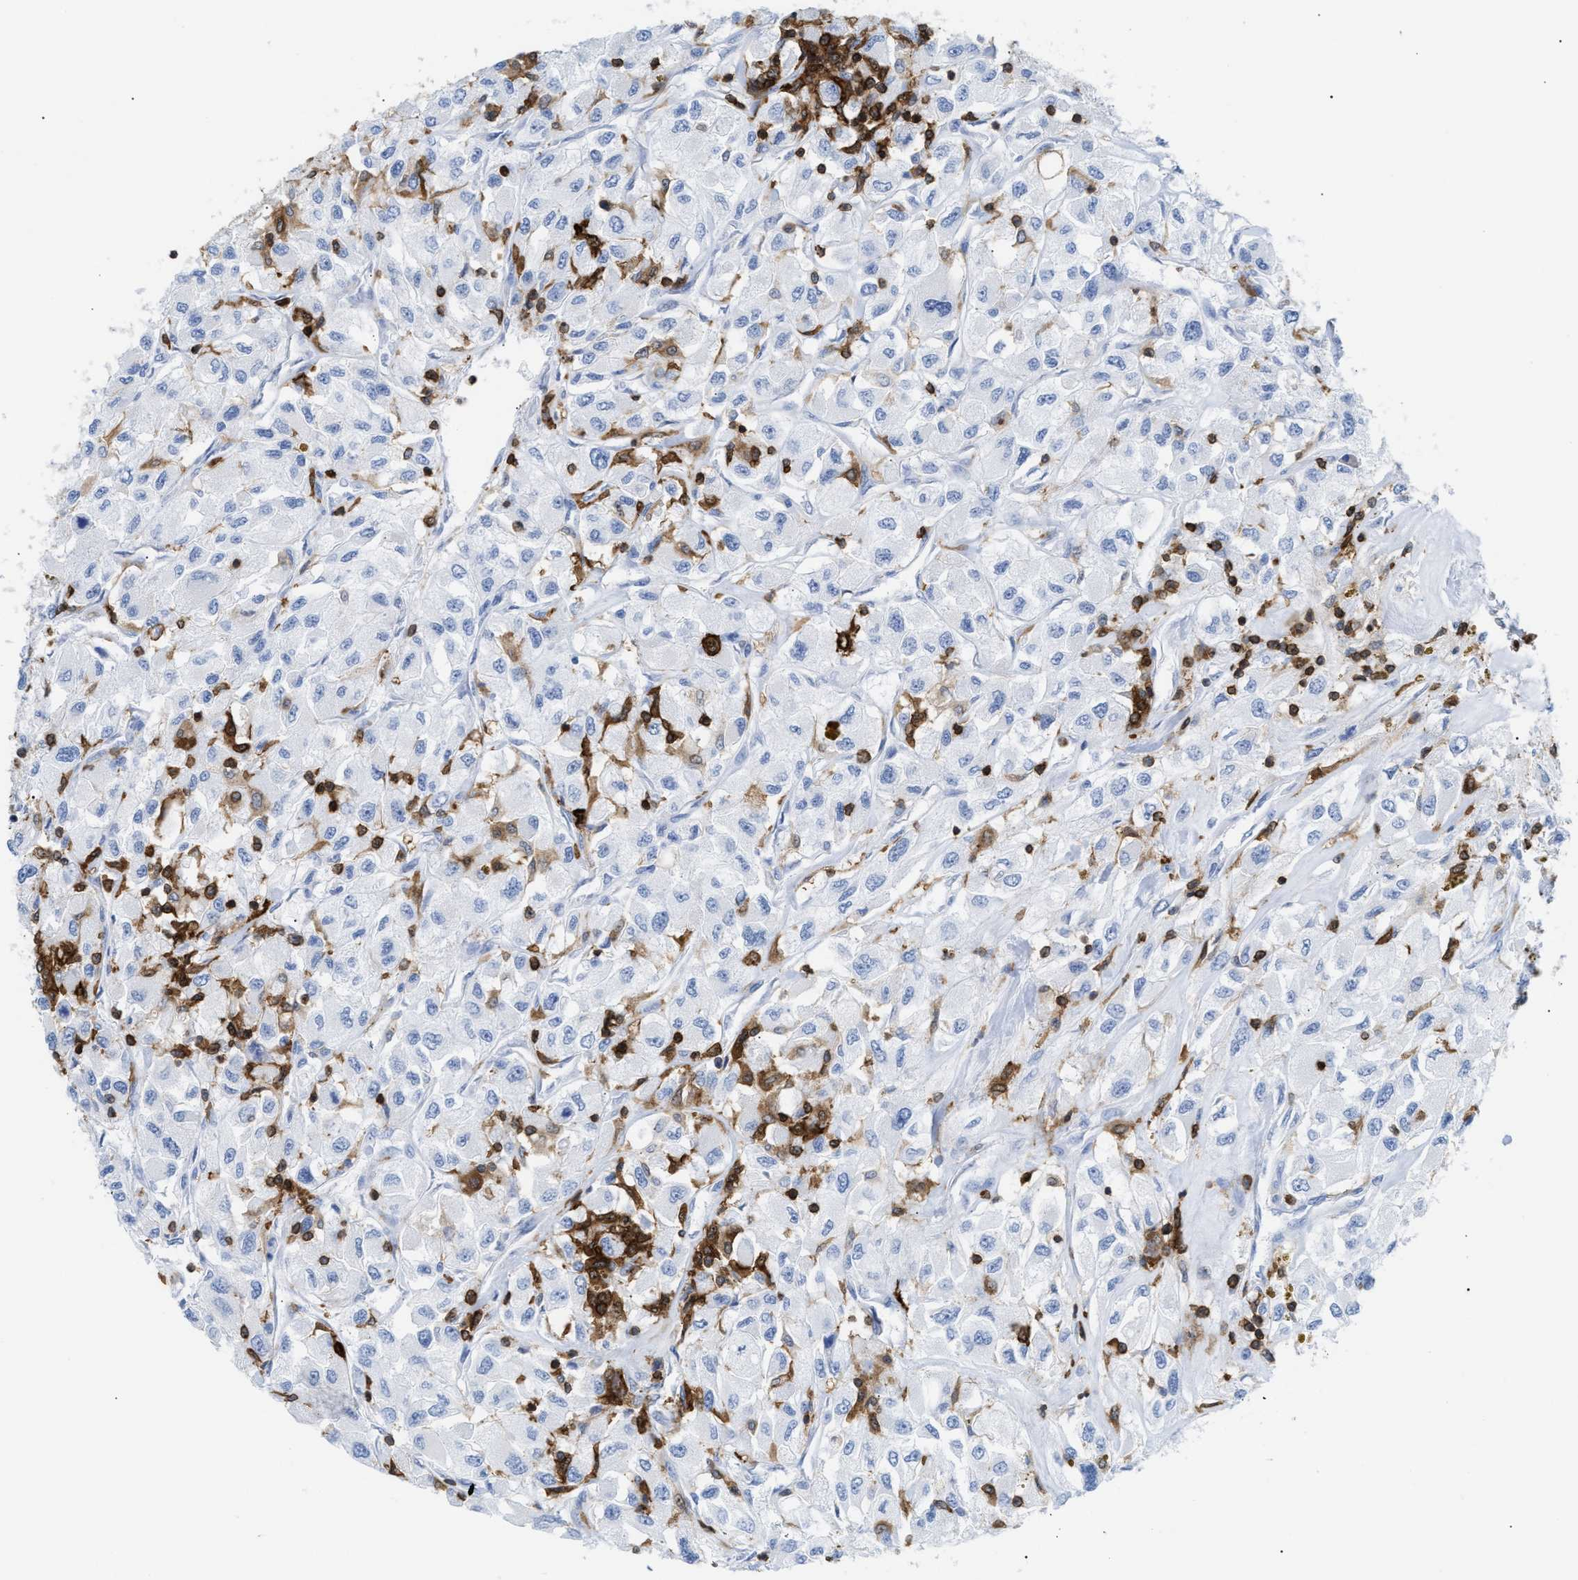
{"staining": {"intensity": "negative", "quantity": "none", "location": "none"}, "tissue": "renal cancer", "cell_type": "Tumor cells", "image_type": "cancer", "snomed": [{"axis": "morphology", "description": "Adenocarcinoma, NOS"}, {"axis": "topography", "description": "Kidney"}], "caption": "Immunohistochemistry image of human renal cancer stained for a protein (brown), which exhibits no positivity in tumor cells.", "gene": "LCP1", "patient": {"sex": "female", "age": 52}}